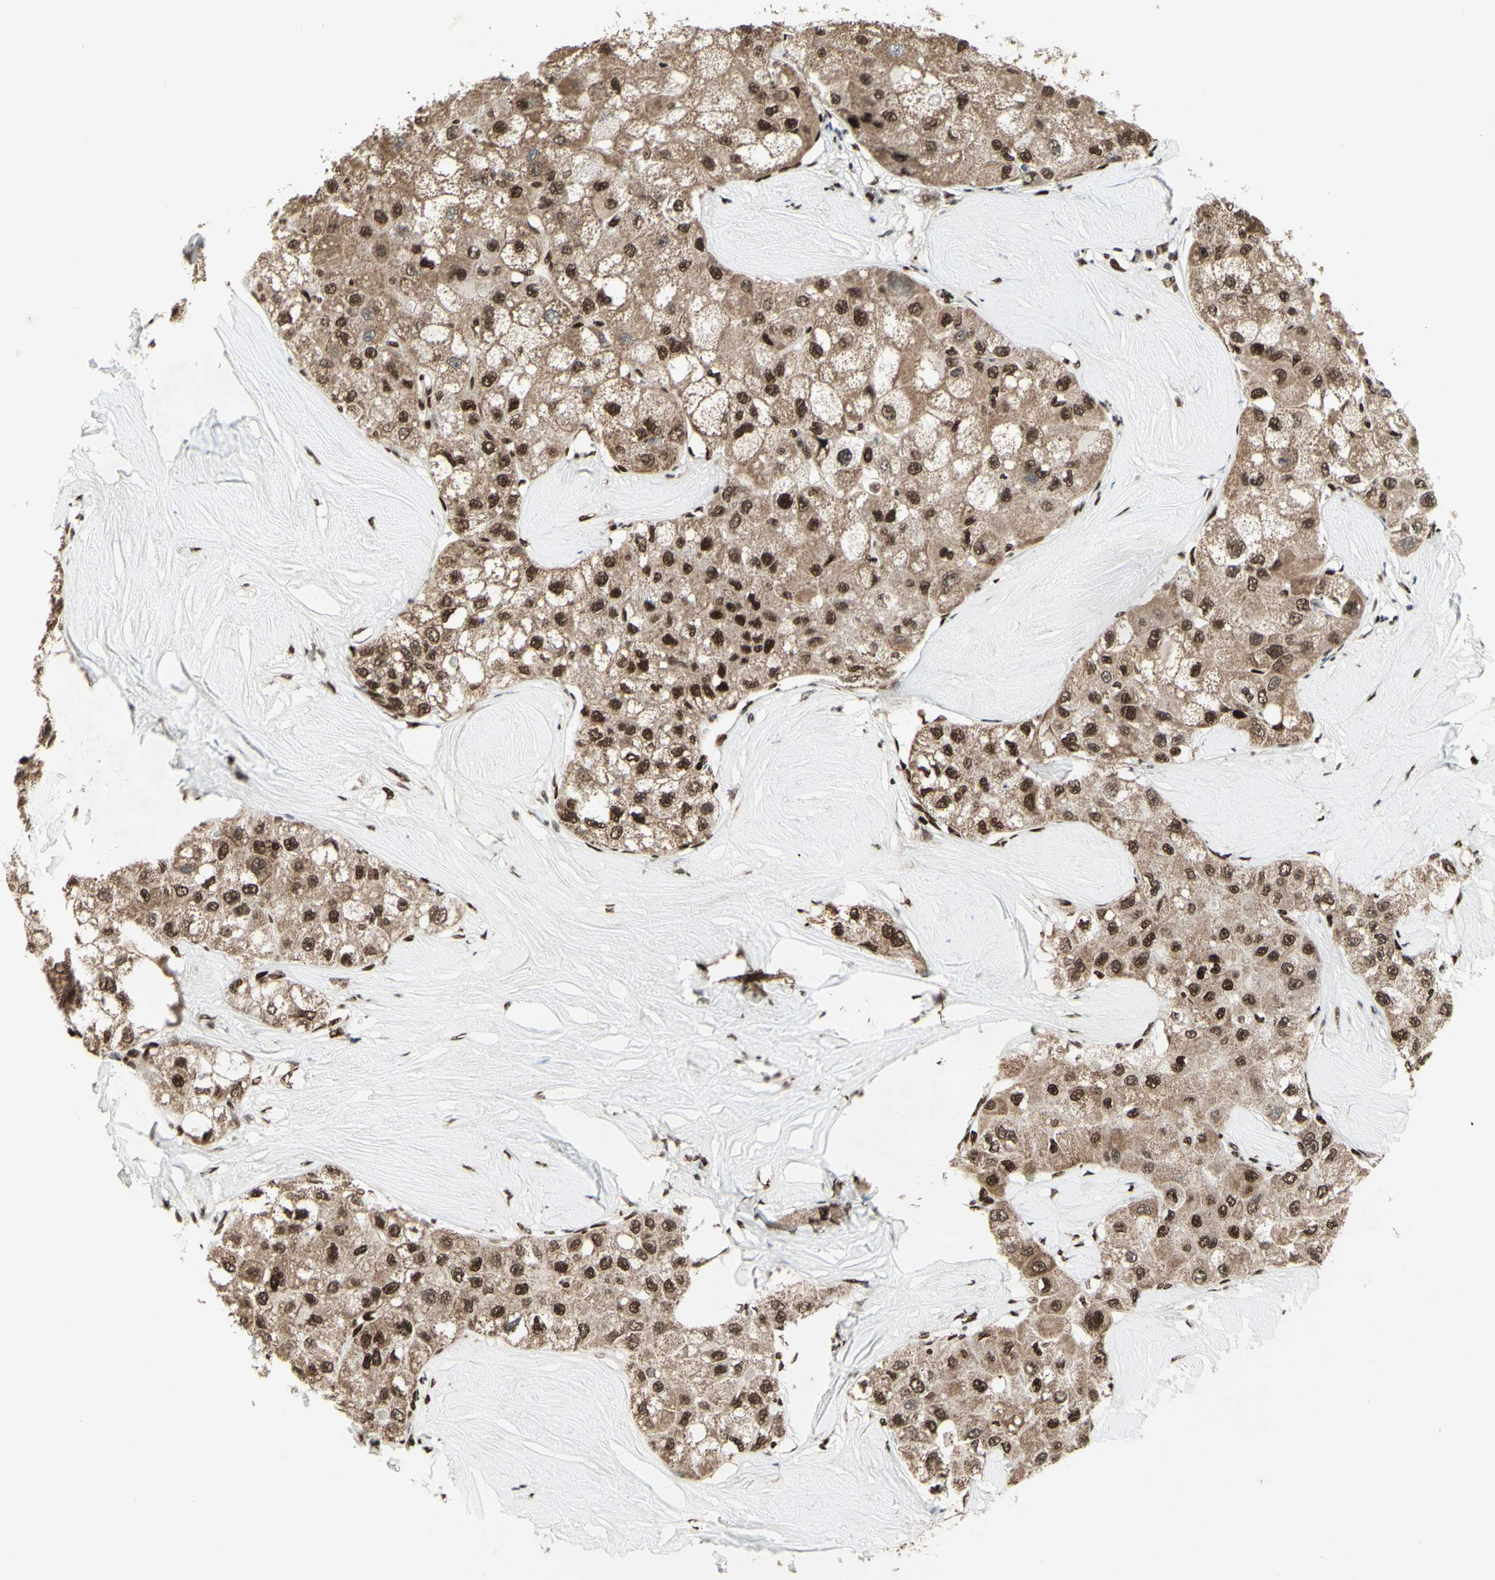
{"staining": {"intensity": "strong", "quantity": ">75%", "location": "cytoplasmic/membranous,nuclear"}, "tissue": "liver cancer", "cell_type": "Tumor cells", "image_type": "cancer", "snomed": [{"axis": "morphology", "description": "Carcinoma, Hepatocellular, NOS"}, {"axis": "topography", "description": "Liver"}], "caption": "Protein staining displays strong cytoplasmic/membranous and nuclear positivity in approximately >75% of tumor cells in hepatocellular carcinoma (liver).", "gene": "NR3C1", "patient": {"sex": "male", "age": 80}}